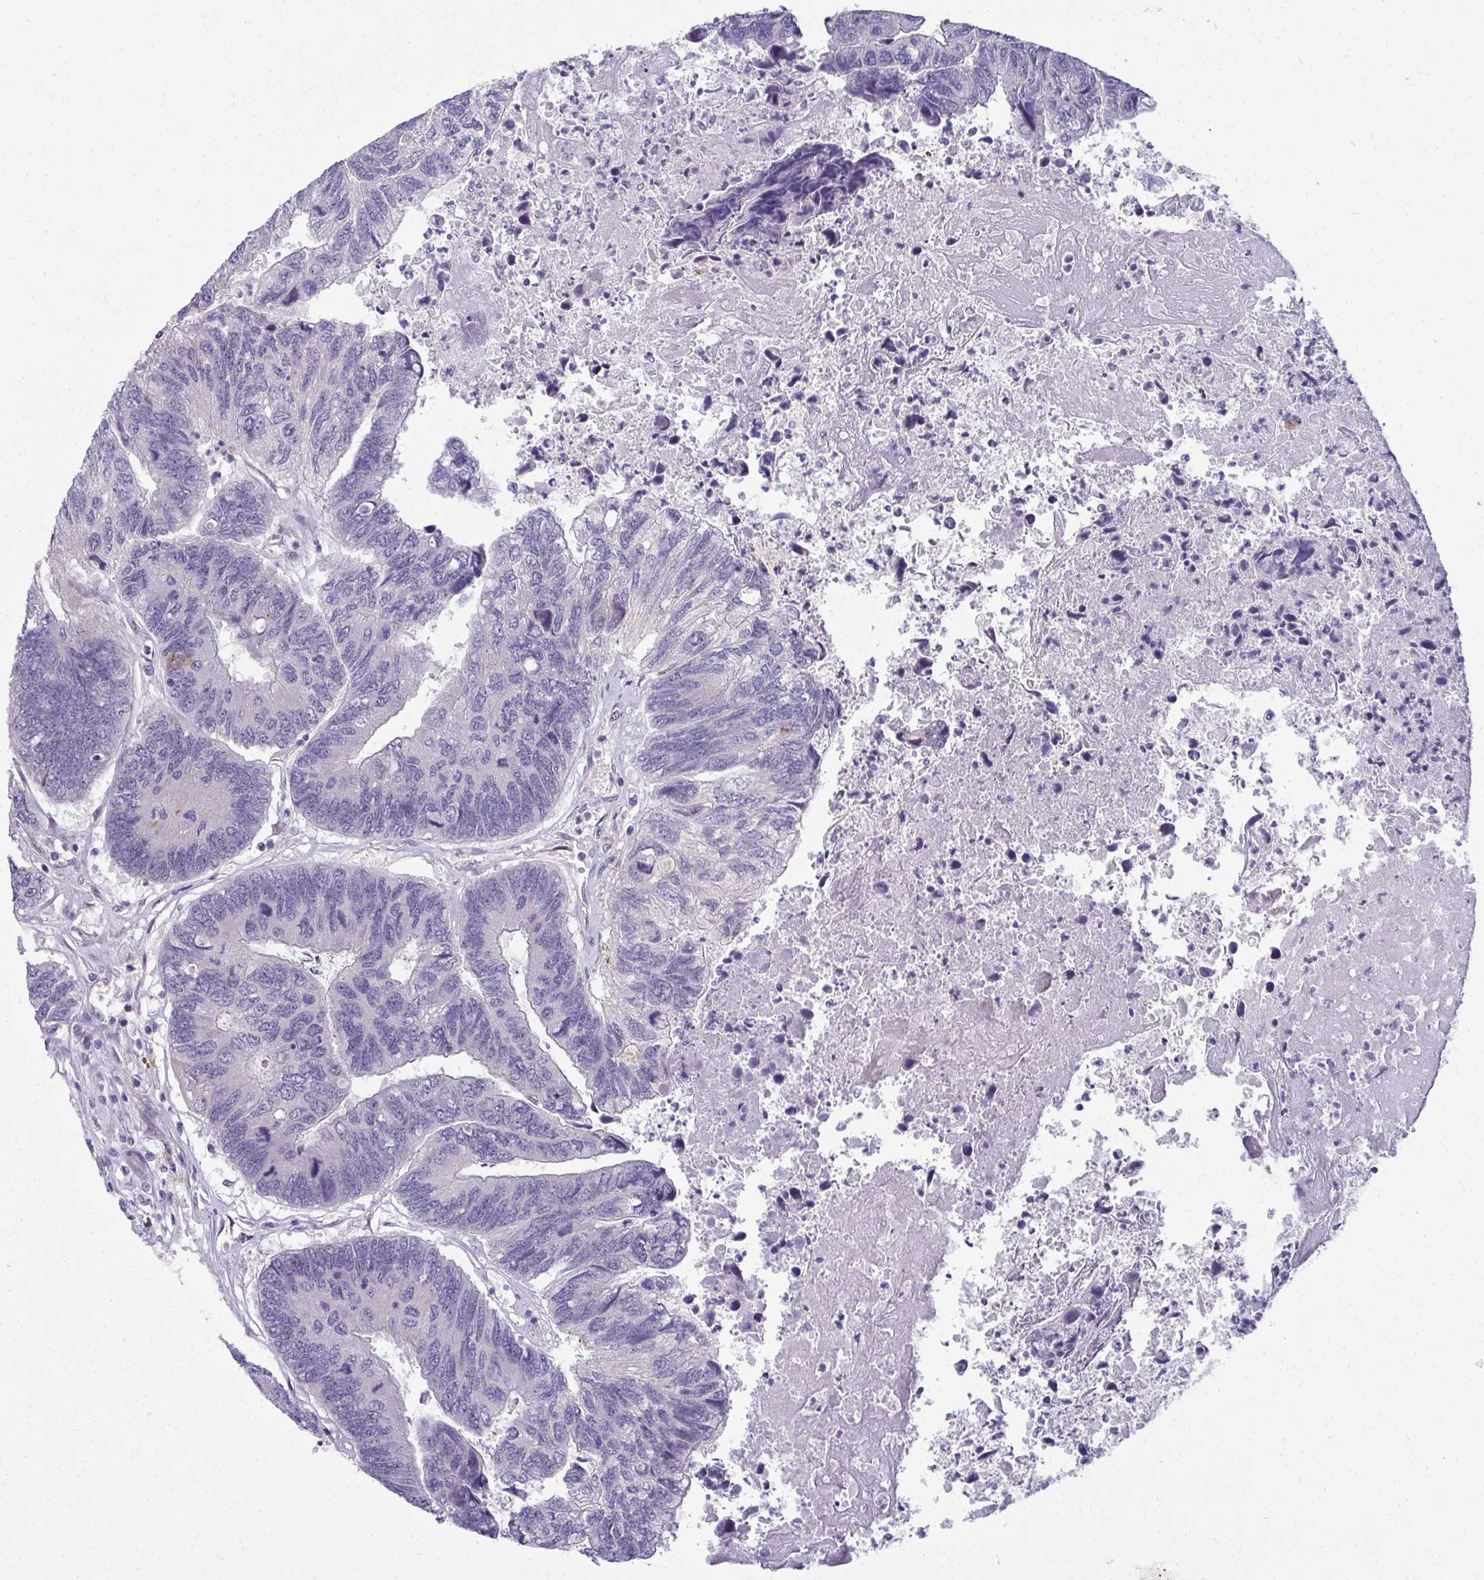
{"staining": {"intensity": "negative", "quantity": "none", "location": "none"}, "tissue": "colorectal cancer", "cell_type": "Tumor cells", "image_type": "cancer", "snomed": [{"axis": "morphology", "description": "Adenocarcinoma, NOS"}, {"axis": "topography", "description": "Colon"}], "caption": "Image shows no significant protein staining in tumor cells of colorectal cancer (adenocarcinoma). (Stains: DAB (3,3'-diaminobenzidine) IHC with hematoxylin counter stain, Microscopy: brightfield microscopy at high magnification).", "gene": "ODF1", "patient": {"sex": "female", "age": 67}}